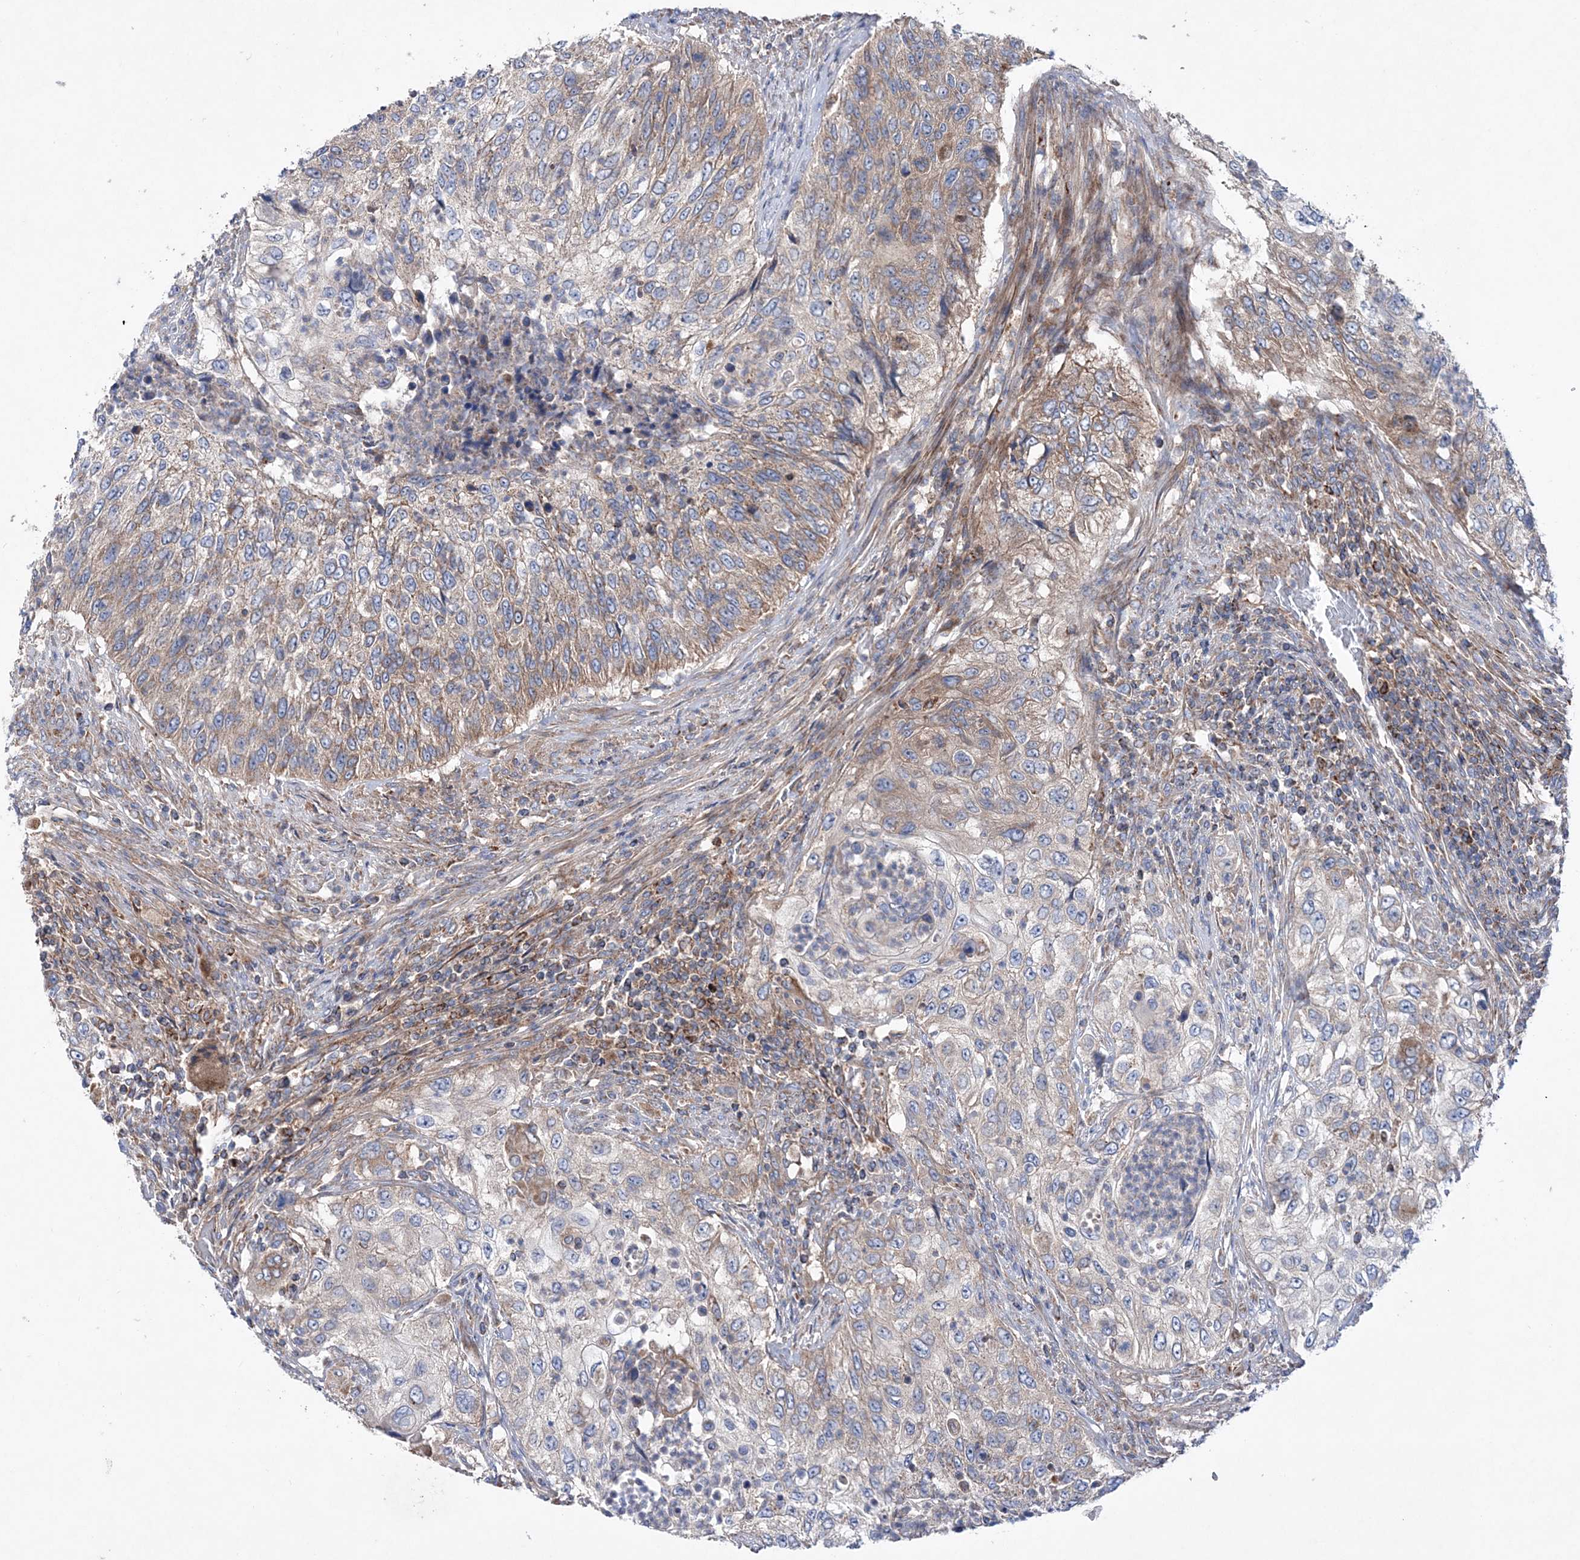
{"staining": {"intensity": "weak", "quantity": "25%-75%", "location": "cytoplasmic/membranous"}, "tissue": "urothelial cancer", "cell_type": "Tumor cells", "image_type": "cancer", "snomed": [{"axis": "morphology", "description": "Urothelial carcinoma, High grade"}, {"axis": "topography", "description": "Urinary bladder"}], "caption": "Immunohistochemistry (IHC) (DAB (3,3'-diaminobenzidine)) staining of urothelial cancer reveals weak cytoplasmic/membranous protein positivity in about 25%-75% of tumor cells. The protein of interest is stained brown, and the nuclei are stained in blue (DAB (3,3'-diaminobenzidine) IHC with brightfield microscopy, high magnification).", "gene": "NGLY1", "patient": {"sex": "female", "age": 60}}